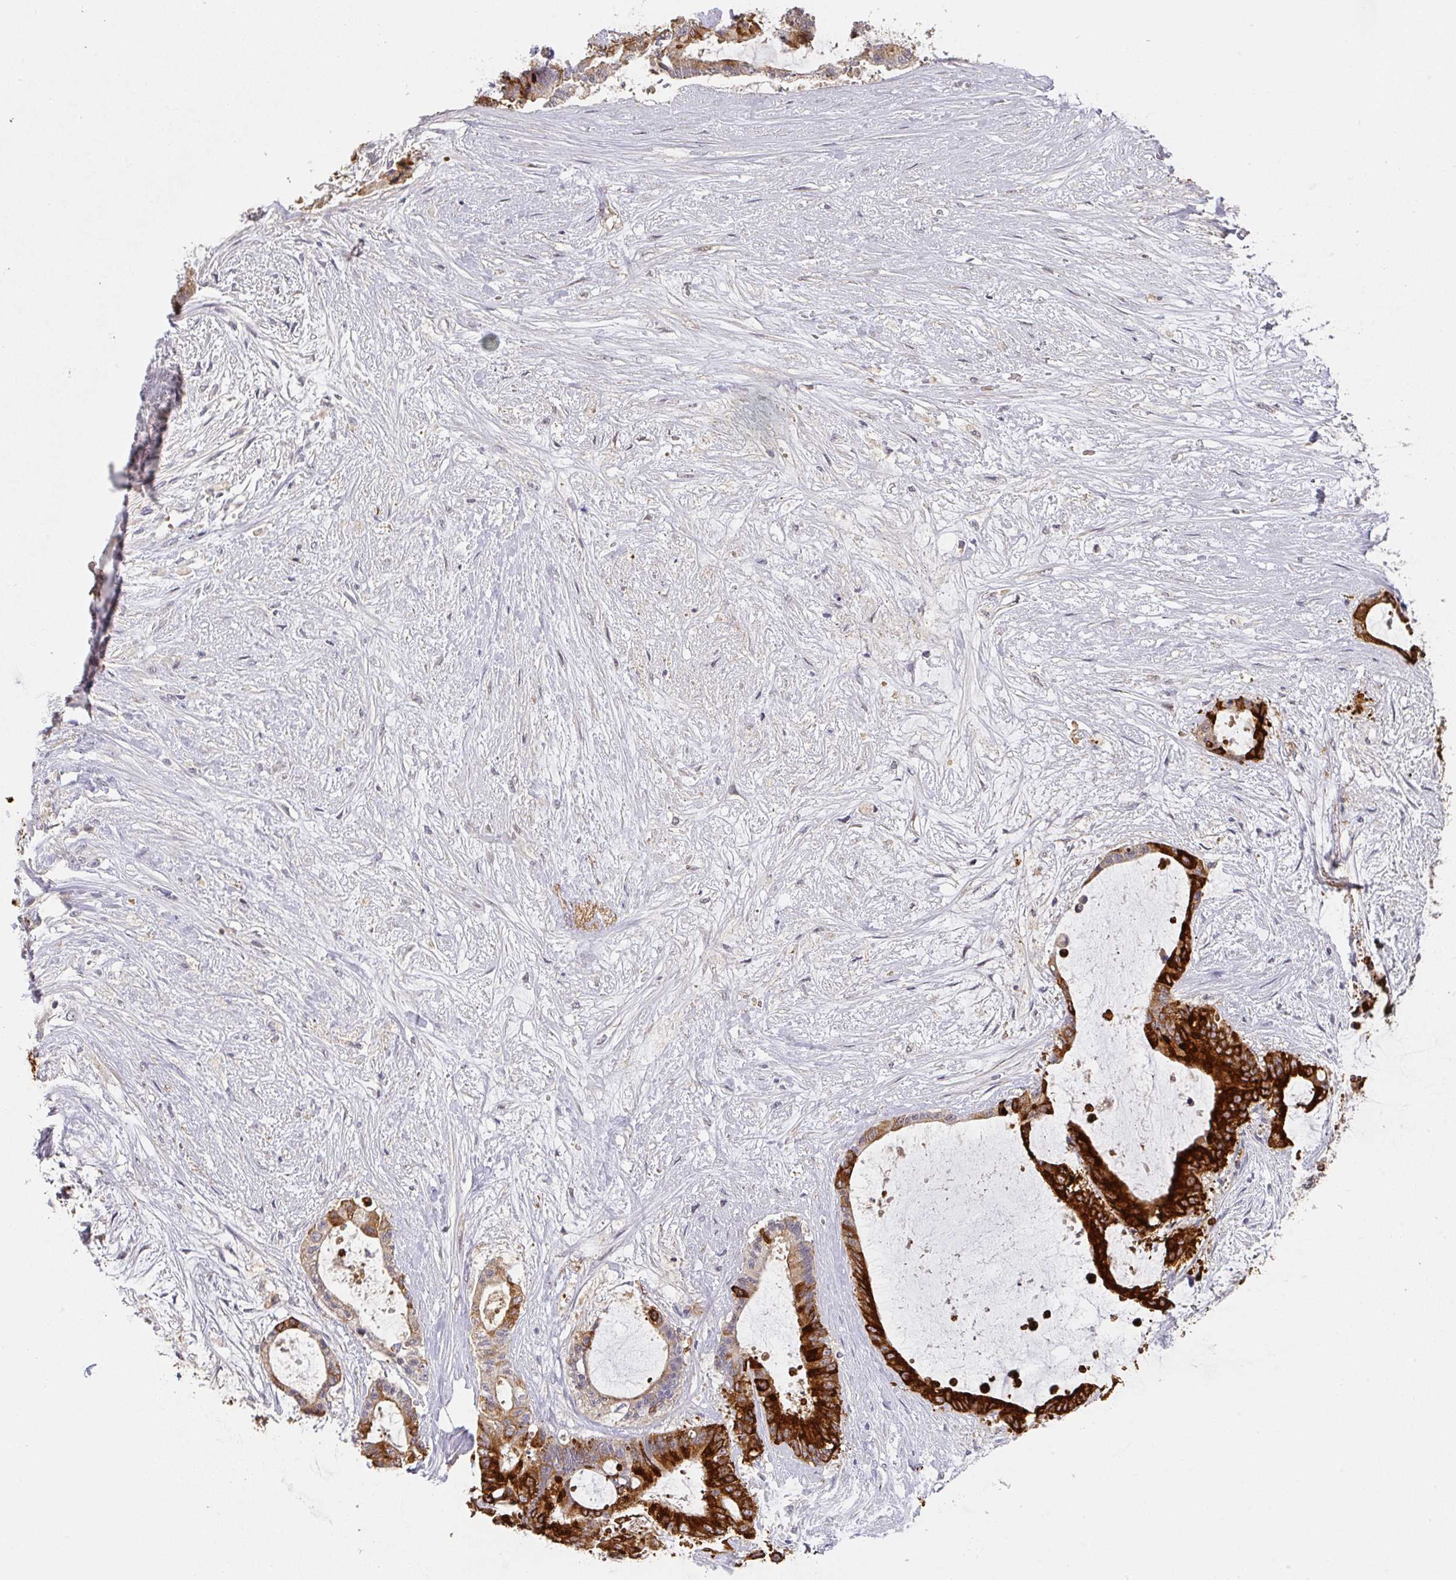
{"staining": {"intensity": "strong", "quantity": ">75%", "location": "cytoplasmic/membranous"}, "tissue": "liver cancer", "cell_type": "Tumor cells", "image_type": "cancer", "snomed": [{"axis": "morphology", "description": "Normal tissue, NOS"}, {"axis": "morphology", "description": "Cholangiocarcinoma"}, {"axis": "topography", "description": "Liver"}, {"axis": "topography", "description": "Peripheral nerve tissue"}], "caption": "The micrograph shows immunohistochemical staining of liver cholangiocarcinoma. There is strong cytoplasmic/membranous positivity is identified in approximately >75% of tumor cells.", "gene": "FOXN4", "patient": {"sex": "female", "age": 73}}